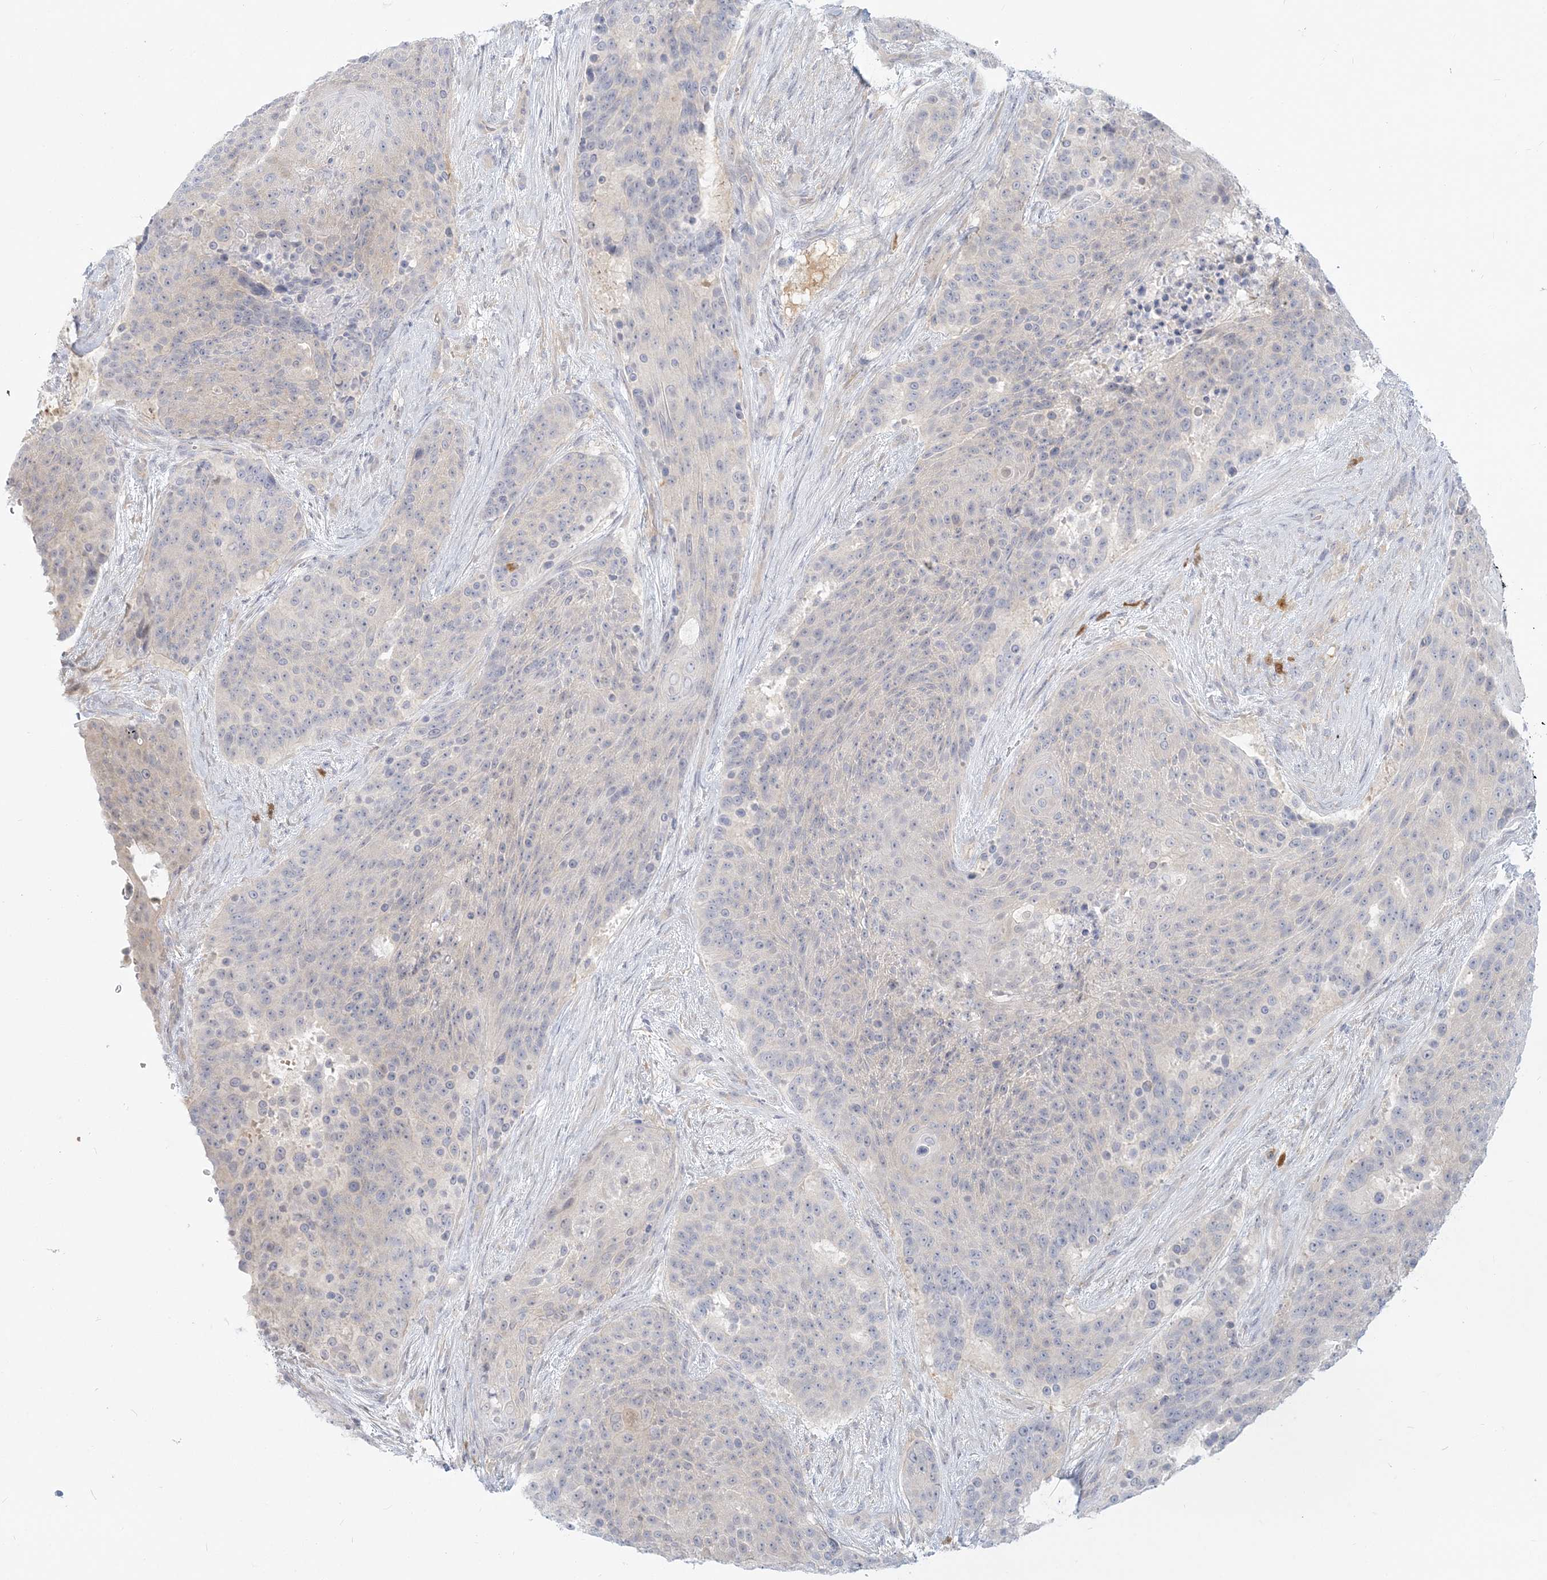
{"staining": {"intensity": "negative", "quantity": "none", "location": "none"}, "tissue": "urothelial cancer", "cell_type": "Tumor cells", "image_type": "cancer", "snomed": [{"axis": "morphology", "description": "Urothelial carcinoma, High grade"}, {"axis": "topography", "description": "Urinary bladder"}], "caption": "The histopathology image demonstrates no significant staining in tumor cells of urothelial cancer.", "gene": "GMPPA", "patient": {"sex": "female", "age": 63}}